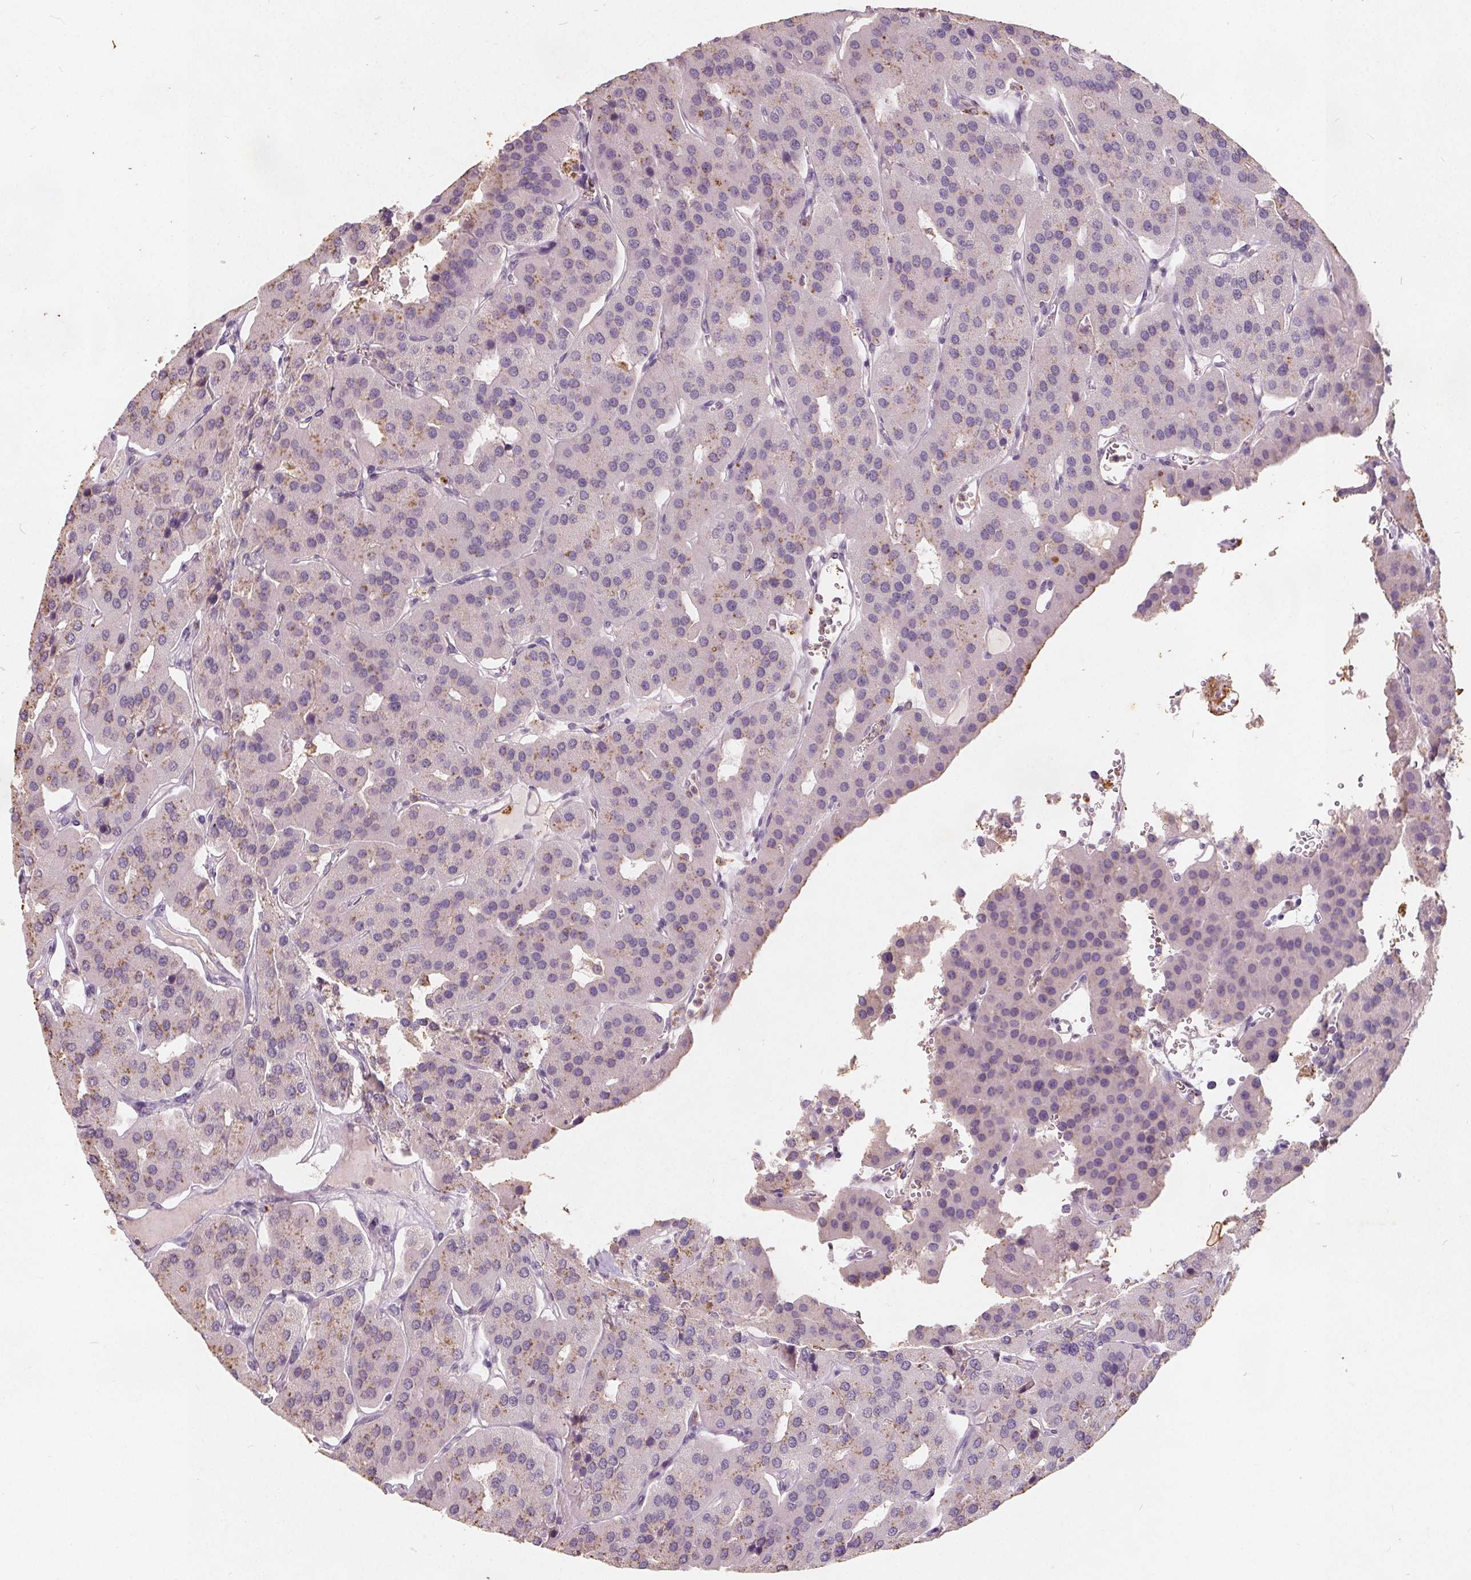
{"staining": {"intensity": "weak", "quantity": "<25%", "location": "cytoplasmic/membranous"}, "tissue": "parathyroid gland", "cell_type": "Glandular cells", "image_type": "normal", "snomed": [{"axis": "morphology", "description": "Normal tissue, NOS"}, {"axis": "morphology", "description": "Adenoma, NOS"}, {"axis": "topography", "description": "Parathyroid gland"}], "caption": "Human parathyroid gland stained for a protein using immunohistochemistry reveals no positivity in glandular cells.", "gene": "C19orf84", "patient": {"sex": "female", "age": 86}}